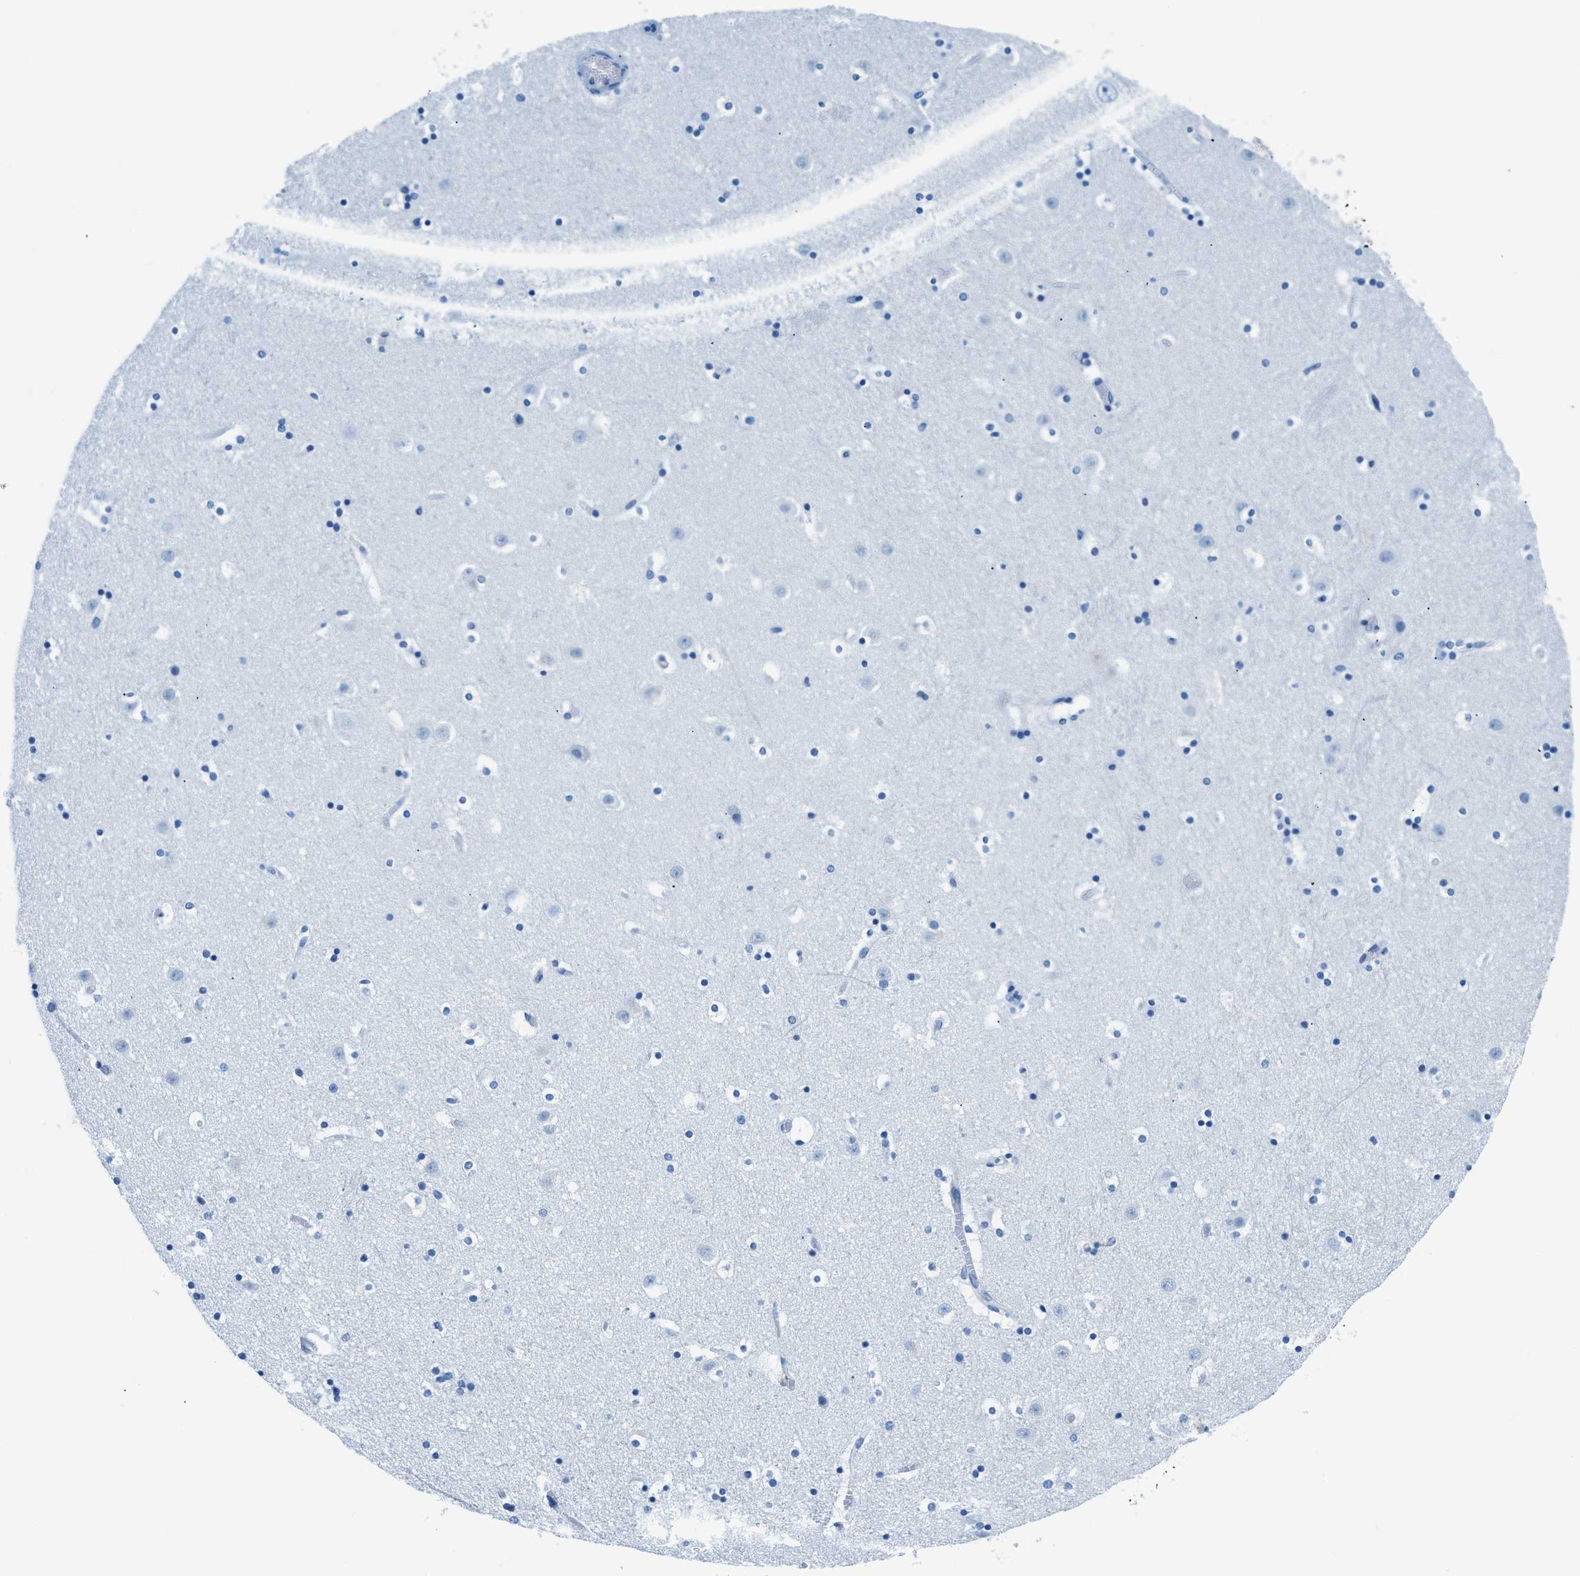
{"staining": {"intensity": "negative", "quantity": "none", "location": "none"}, "tissue": "caudate", "cell_type": "Glial cells", "image_type": "normal", "snomed": [{"axis": "morphology", "description": "Normal tissue, NOS"}, {"axis": "topography", "description": "Lateral ventricle wall"}], "caption": "DAB immunohistochemical staining of normal caudate exhibits no significant positivity in glial cells. (Immunohistochemistry, brightfield microscopy, high magnification).", "gene": "TPSAB1", "patient": {"sex": "male", "age": 45}}